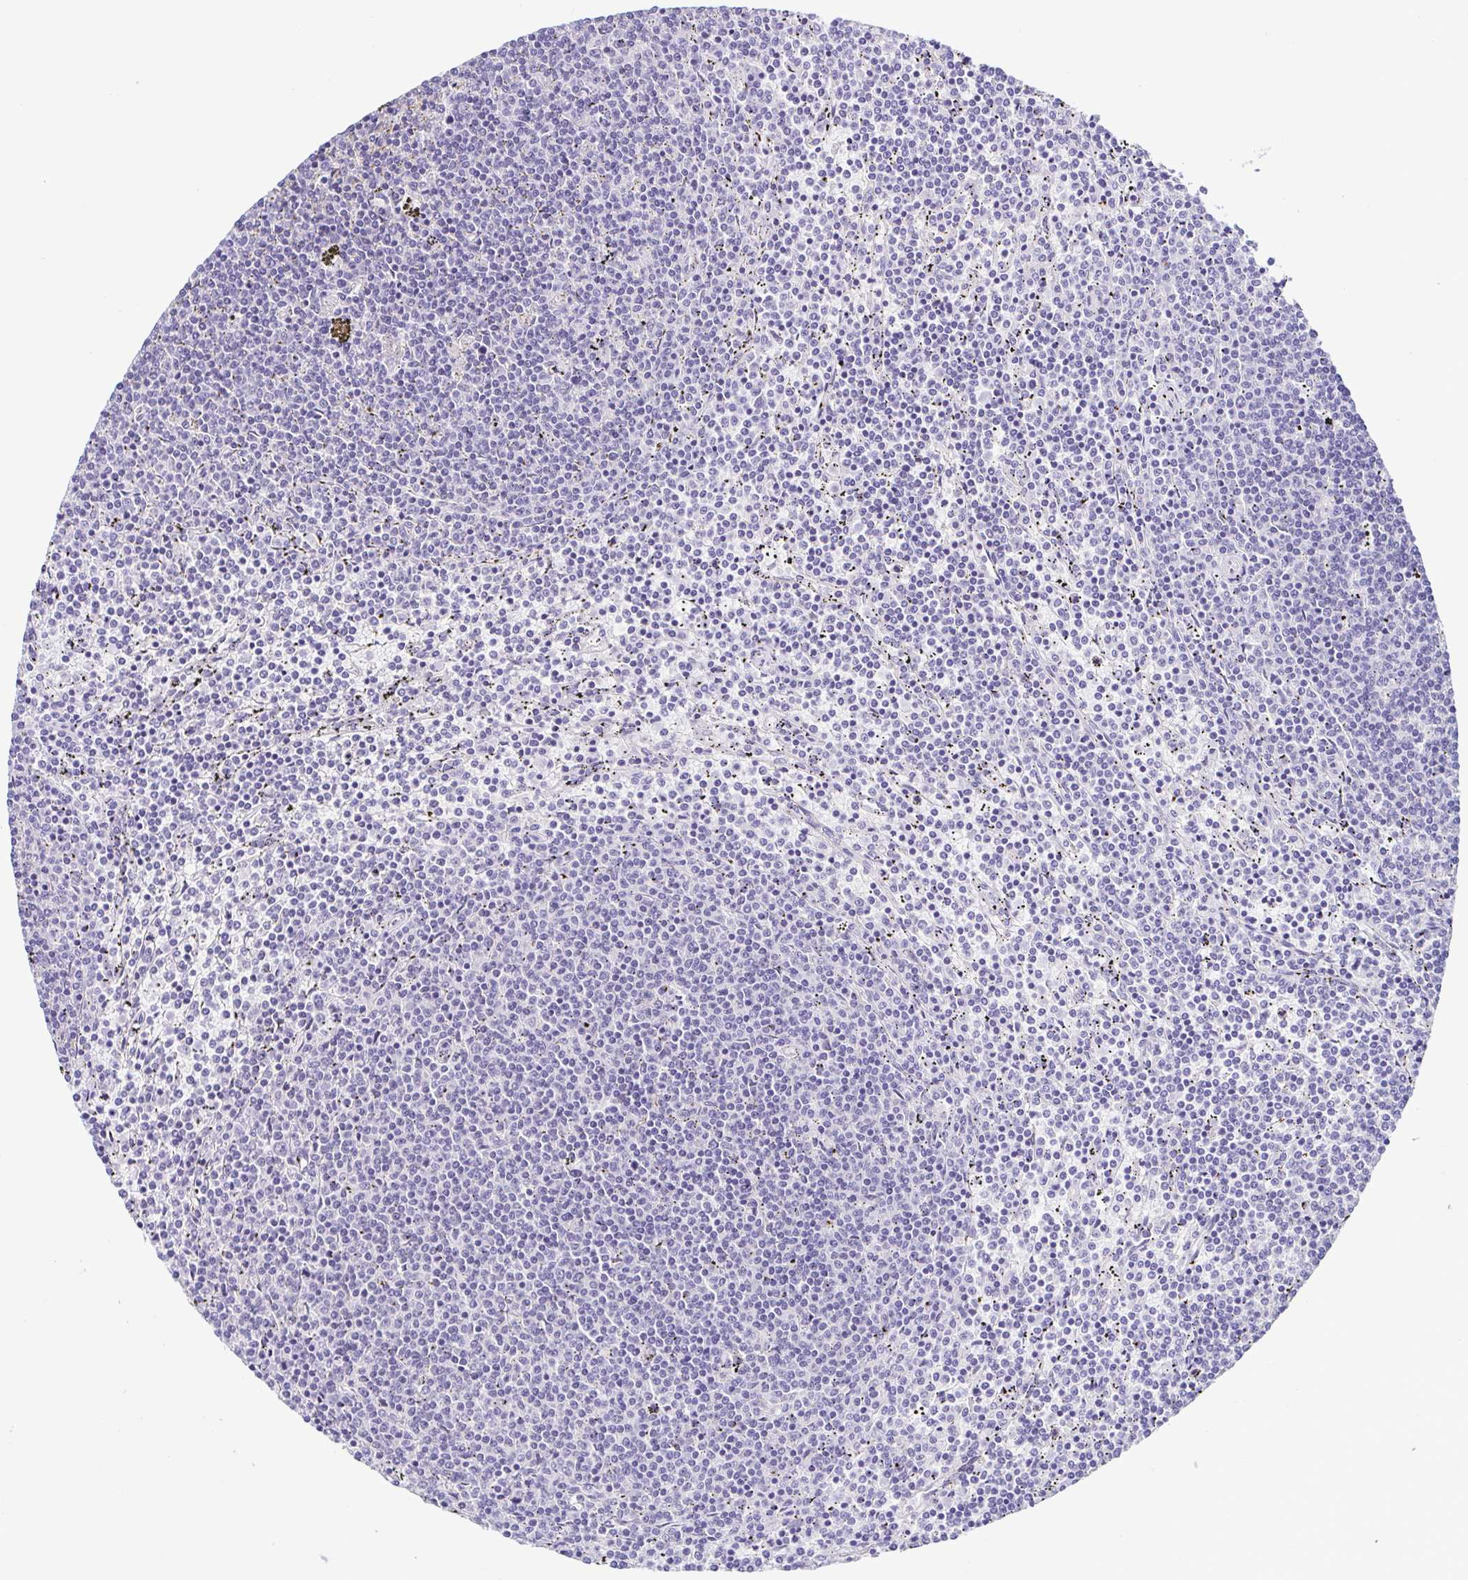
{"staining": {"intensity": "negative", "quantity": "none", "location": "none"}, "tissue": "lymphoma", "cell_type": "Tumor cells", "image_type": "cancer", "snomed": [{"axis": "morphology", "description": "Malignant lymphoma, non-Hodgkin's type, Low grade"}, {"axis": "topography", "description": "Spleen"}], "caption": "The immunohistochemistry micrograph has no significant positivity in tumor cells of lymphoma tissue.", "gene": "TERT", "patient": {"sex": "female", "age": 50}}